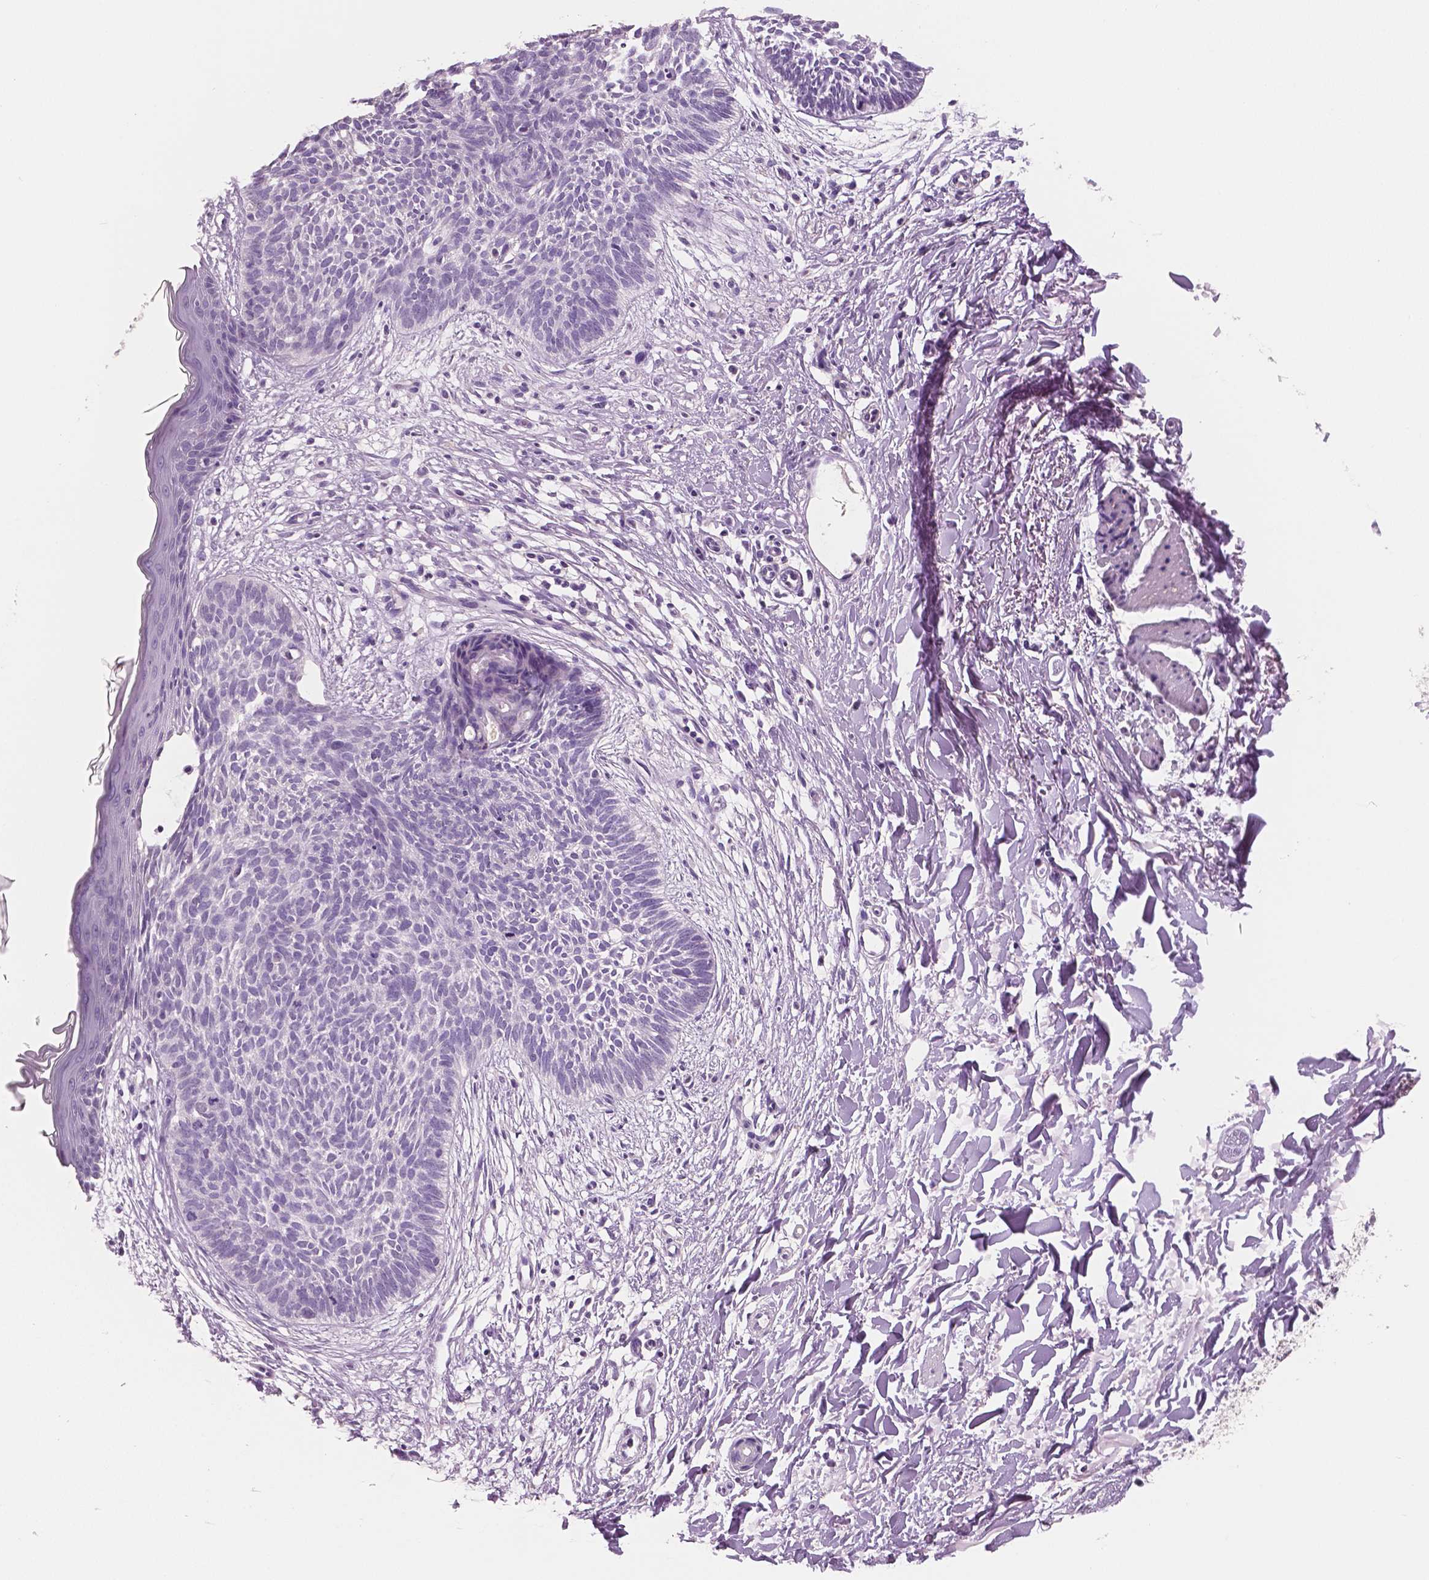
{"staining": {"intensity": "negative", "quantity": "none", "location": "none"}, "tissue": "skin cancer", "cell_type": "Tumor cells", "image_type": "cancer", "snomed": [{"axis": "morphology", "description": "Basal cell carcinoma"}, {"axis": "topography", "description": "Skin"}], "caption": "The micrograph reveals no staining of tumor cells in skin cancer.", "gene": "NECAB2", "patient": {"sex": "female", "age": 84}}